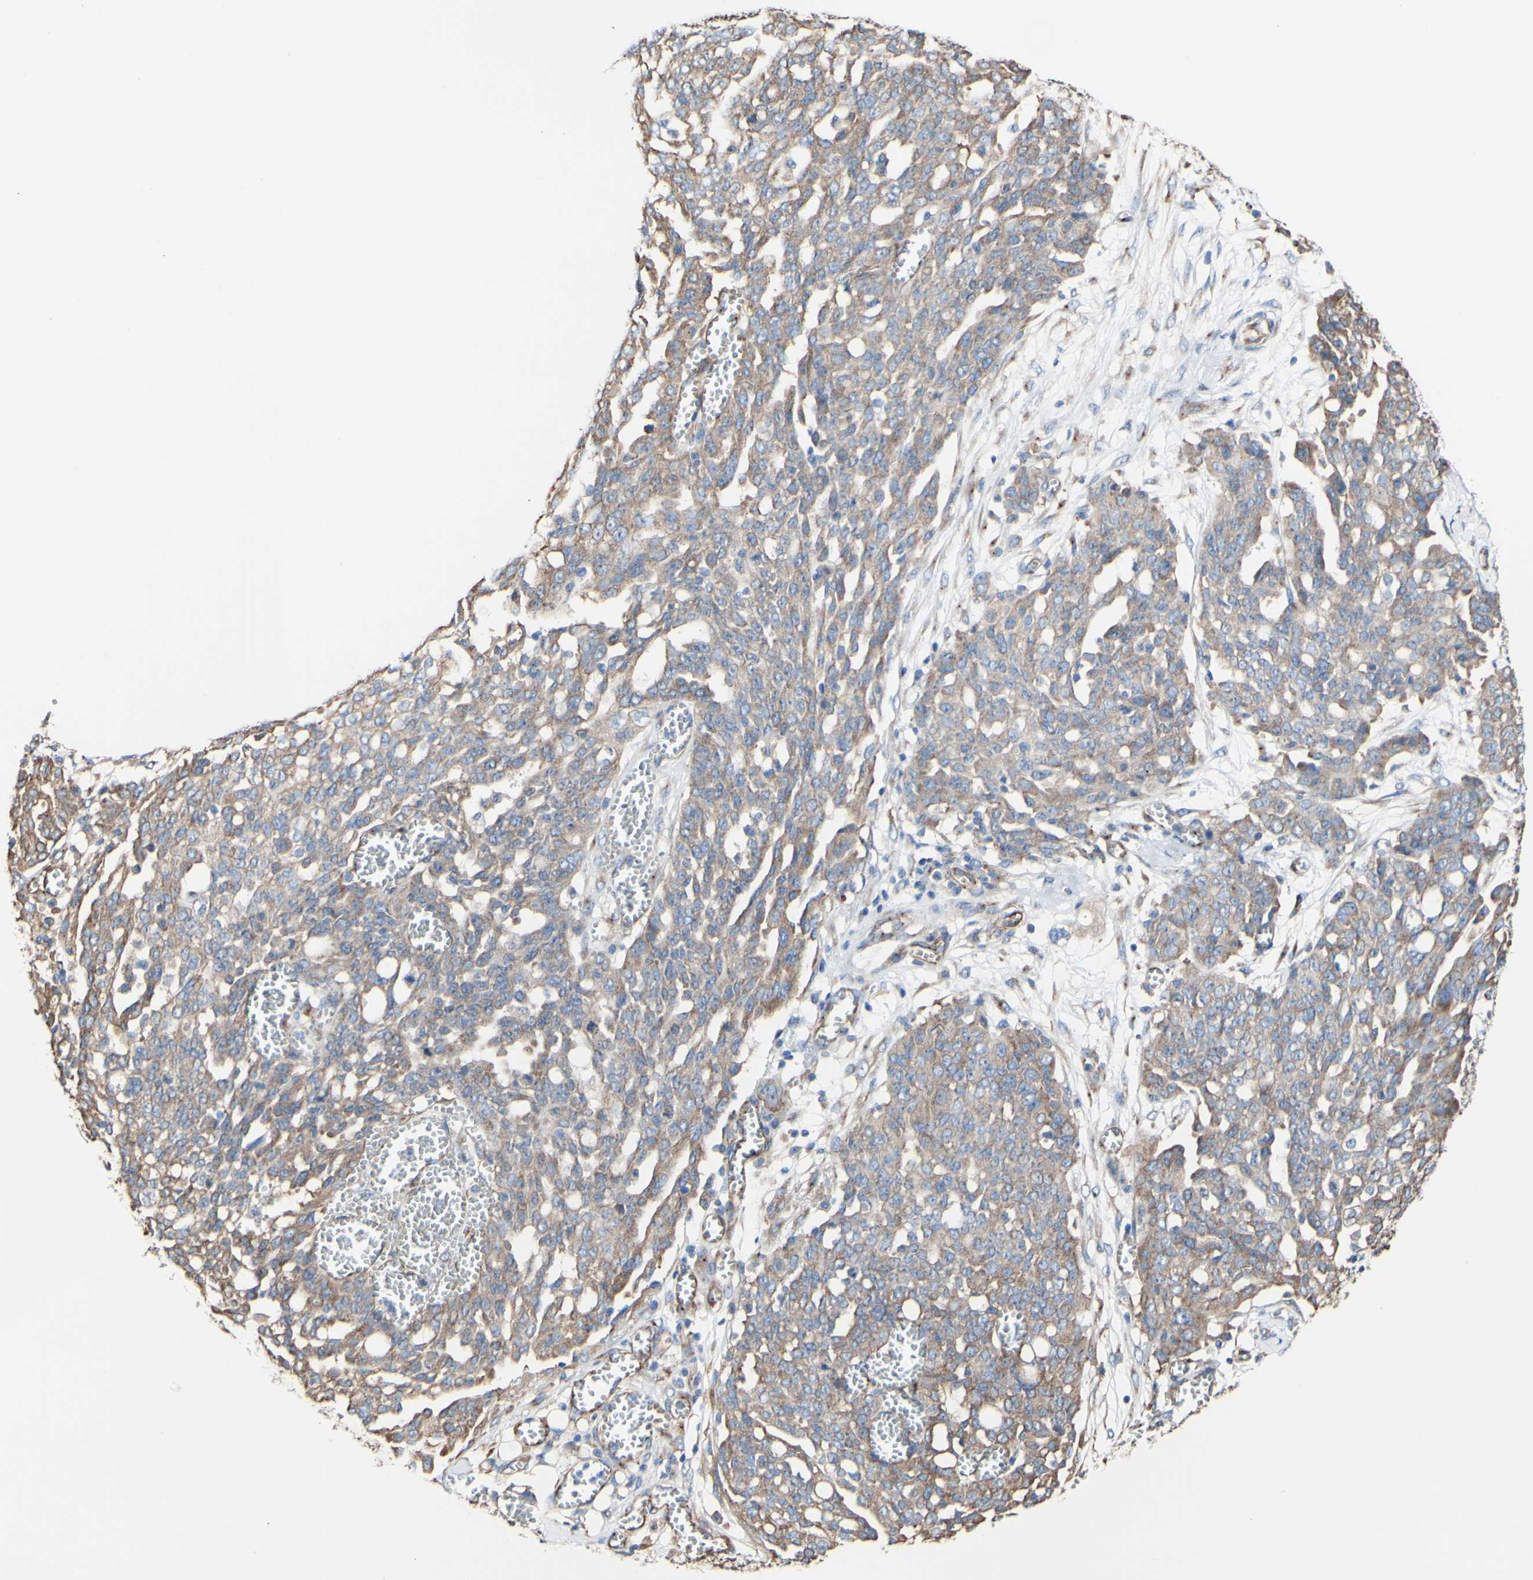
{"staining": {"intensity": "moderate", "quantity": ">75%", "location": "cytoplasmic/membranous"}, "tissue": "ovarian cancer", "cell_type": "Tumor cells", "image_type": "cancer", "snomed": [{"axis": "morphology", "description": "Cystadenocarcinoma, serous, NOS"}, {"axis": "topography", "description": "Soft tissue"}, {"axis": "topography", "description": "Ovary"}], "caption": "Moderate cytoplasmic/membranous positivity is appreciated in approximately >75% of tumor cells in ovarian serous cystadenocarcinoma. The staining was performed using DAB (3,3'-diaminobenzidine) to visualize the protein expression in brown, while the nuclei were stained in blue with hematoxylin (Magnification: 20x).", "gene": "LRIG3", "patient": {"sex": "female", "age": 57}}